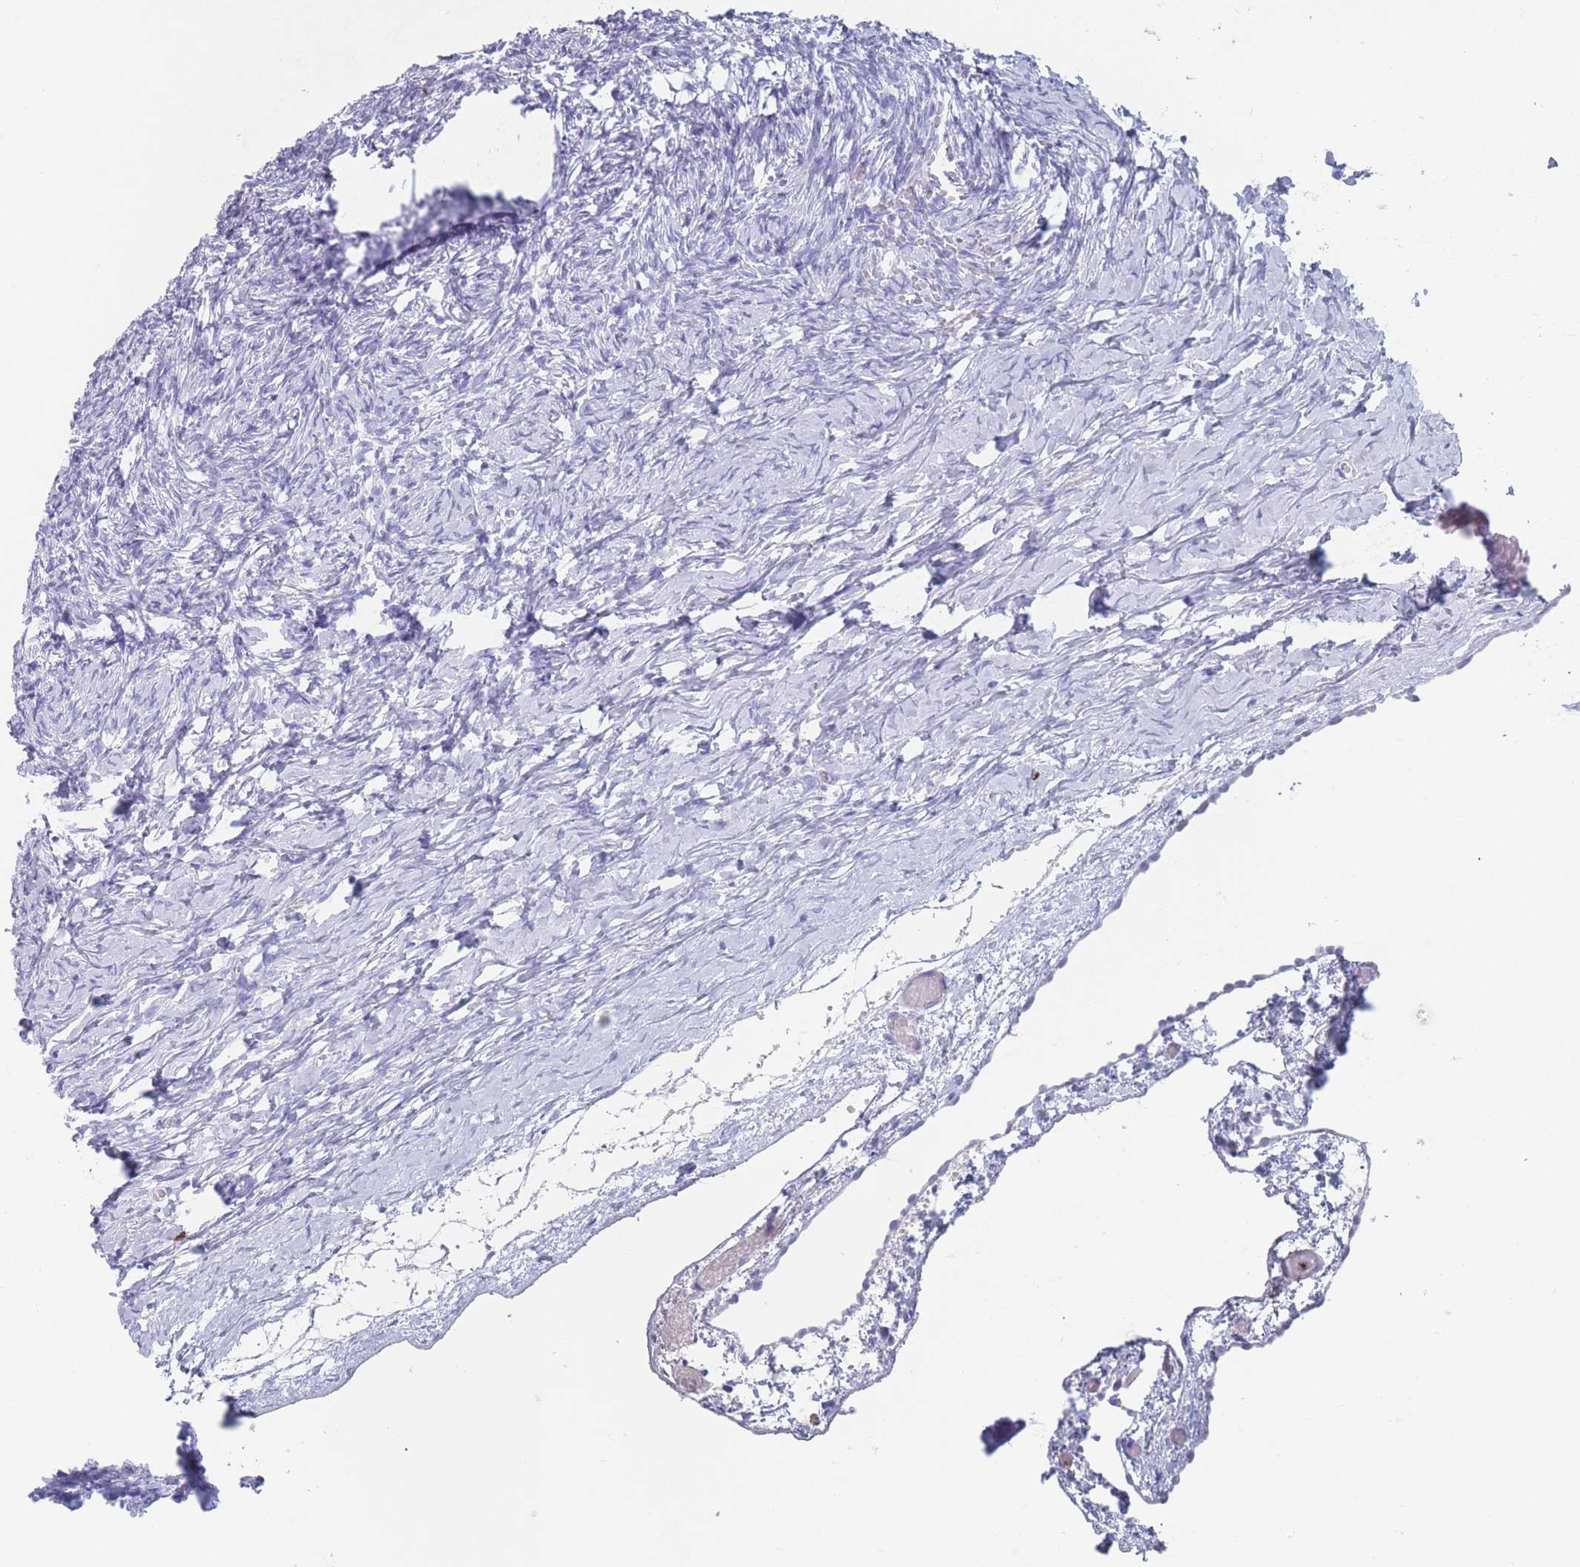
{"staining": {"intensity": "negative", "quantity": "none", "location": "none"}, "tissue": "ovary", "cell_type": "Ovarian stroma cells", "image_type": "normal", "snomed": [{"axis": "morphology", "description": "Normal tissue, NOS"}, {"axis": "topography", "description": "Ovary"}], "caption": "A micrograph of ovary stained for a protein exhibits no brown staining in ovarian stroma cells. (DAB (3,3'-diaminobenzidine) immunohistochemistry, high magnification).", "gene": "ATP1A3", "patient": {"sex": "female", "age": 39}}